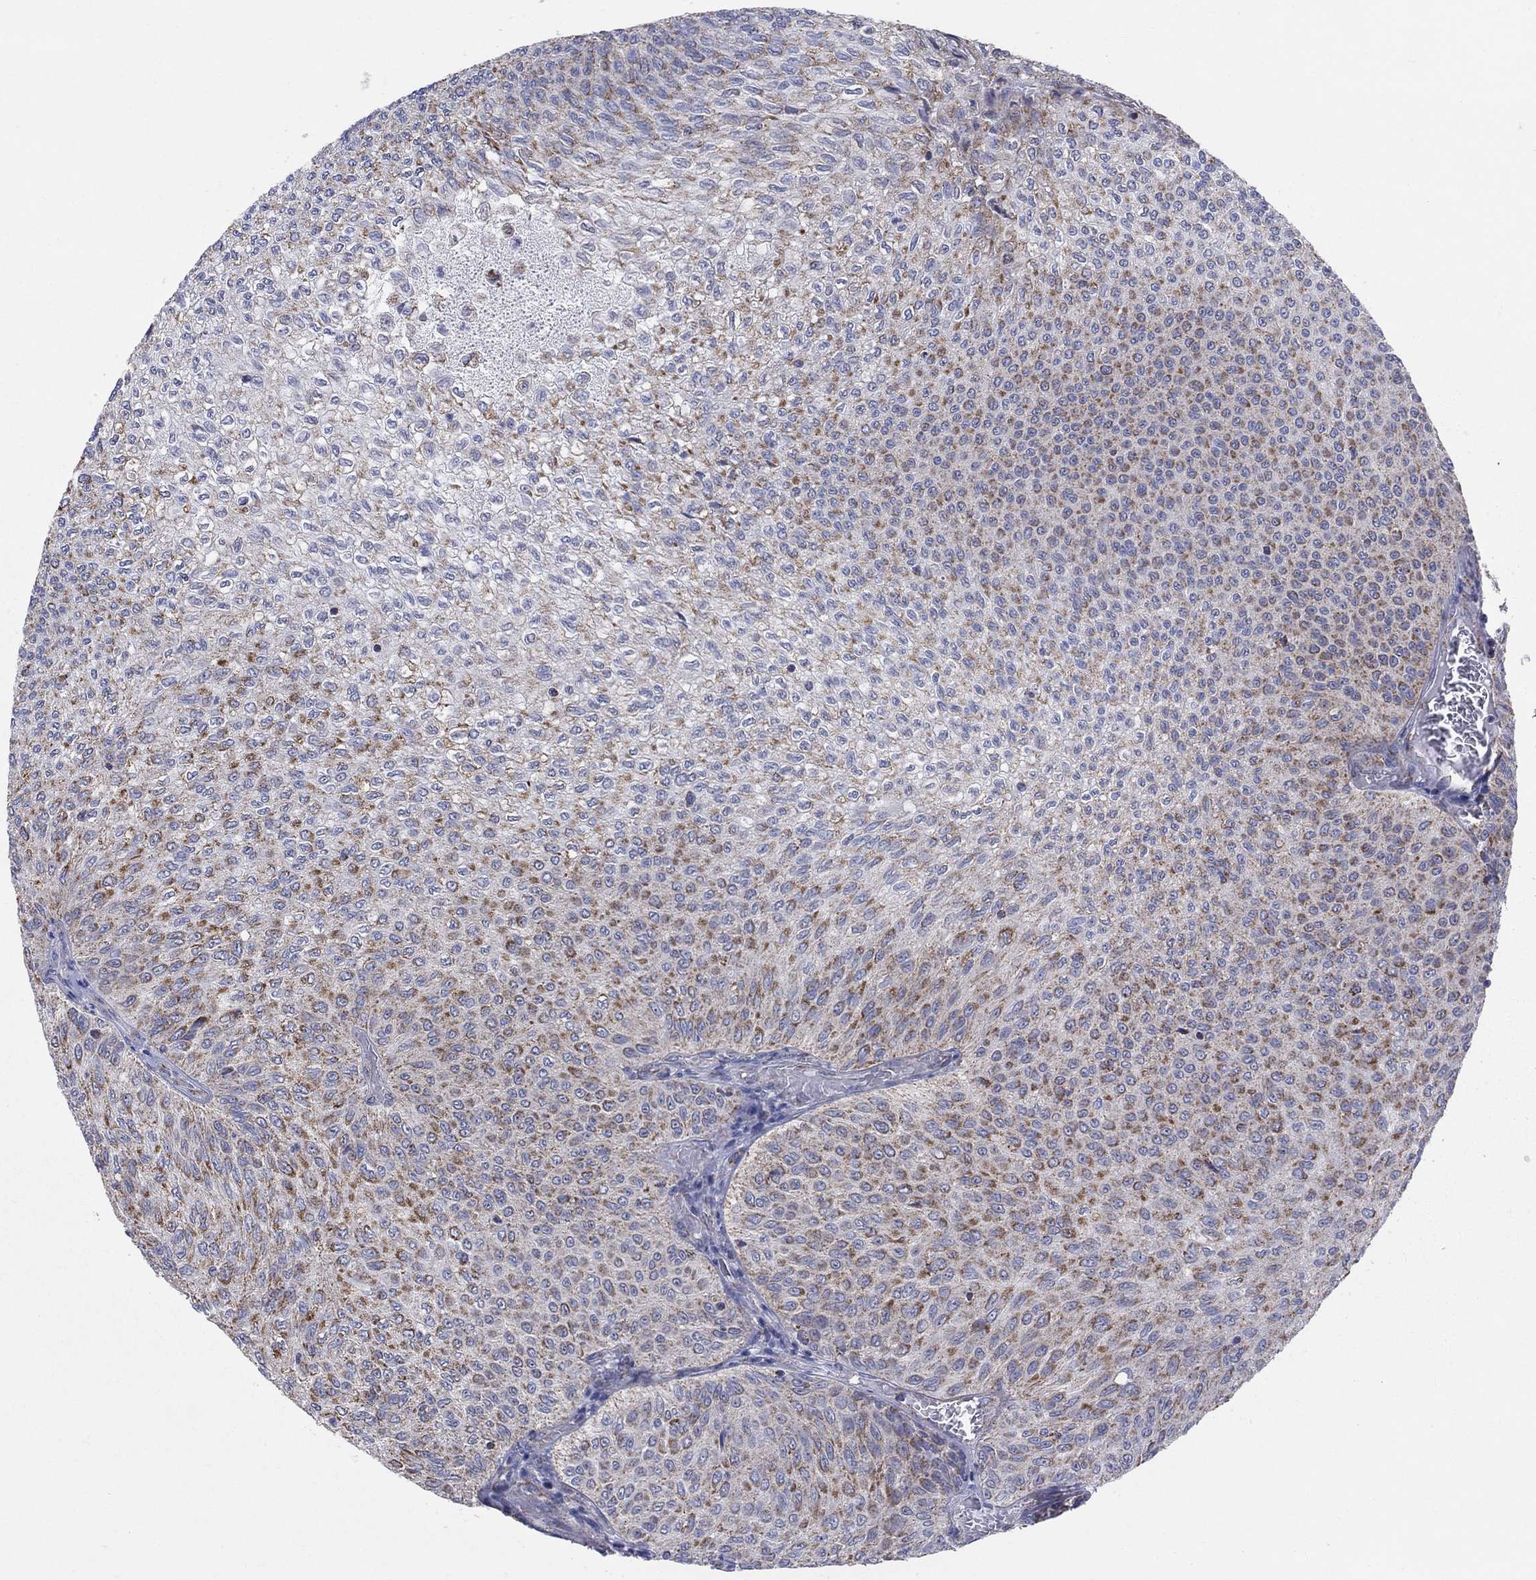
{"staining": {"intensity": "moderate", "quantity": "25%-75%", "location": "cytoplasmic/membranous"}, "tissue": "urothelial cancer", "cell_type": "Tumor cells", "image_type": "cancer", "snomed": [{"axis": "morphology", "description": "Urothelial carcinoma, Low grade"}, {"axis": "topography", "description": "Urinary bladder"}], "caption": "The immunohistochemical stain labels moderate cytoplasmic/membranous expression in tumor cells of urothelial carcinoma (low-grade) tissue.", "gene": "KISS1R", "patient": {"sex": "male", "age": 78}}